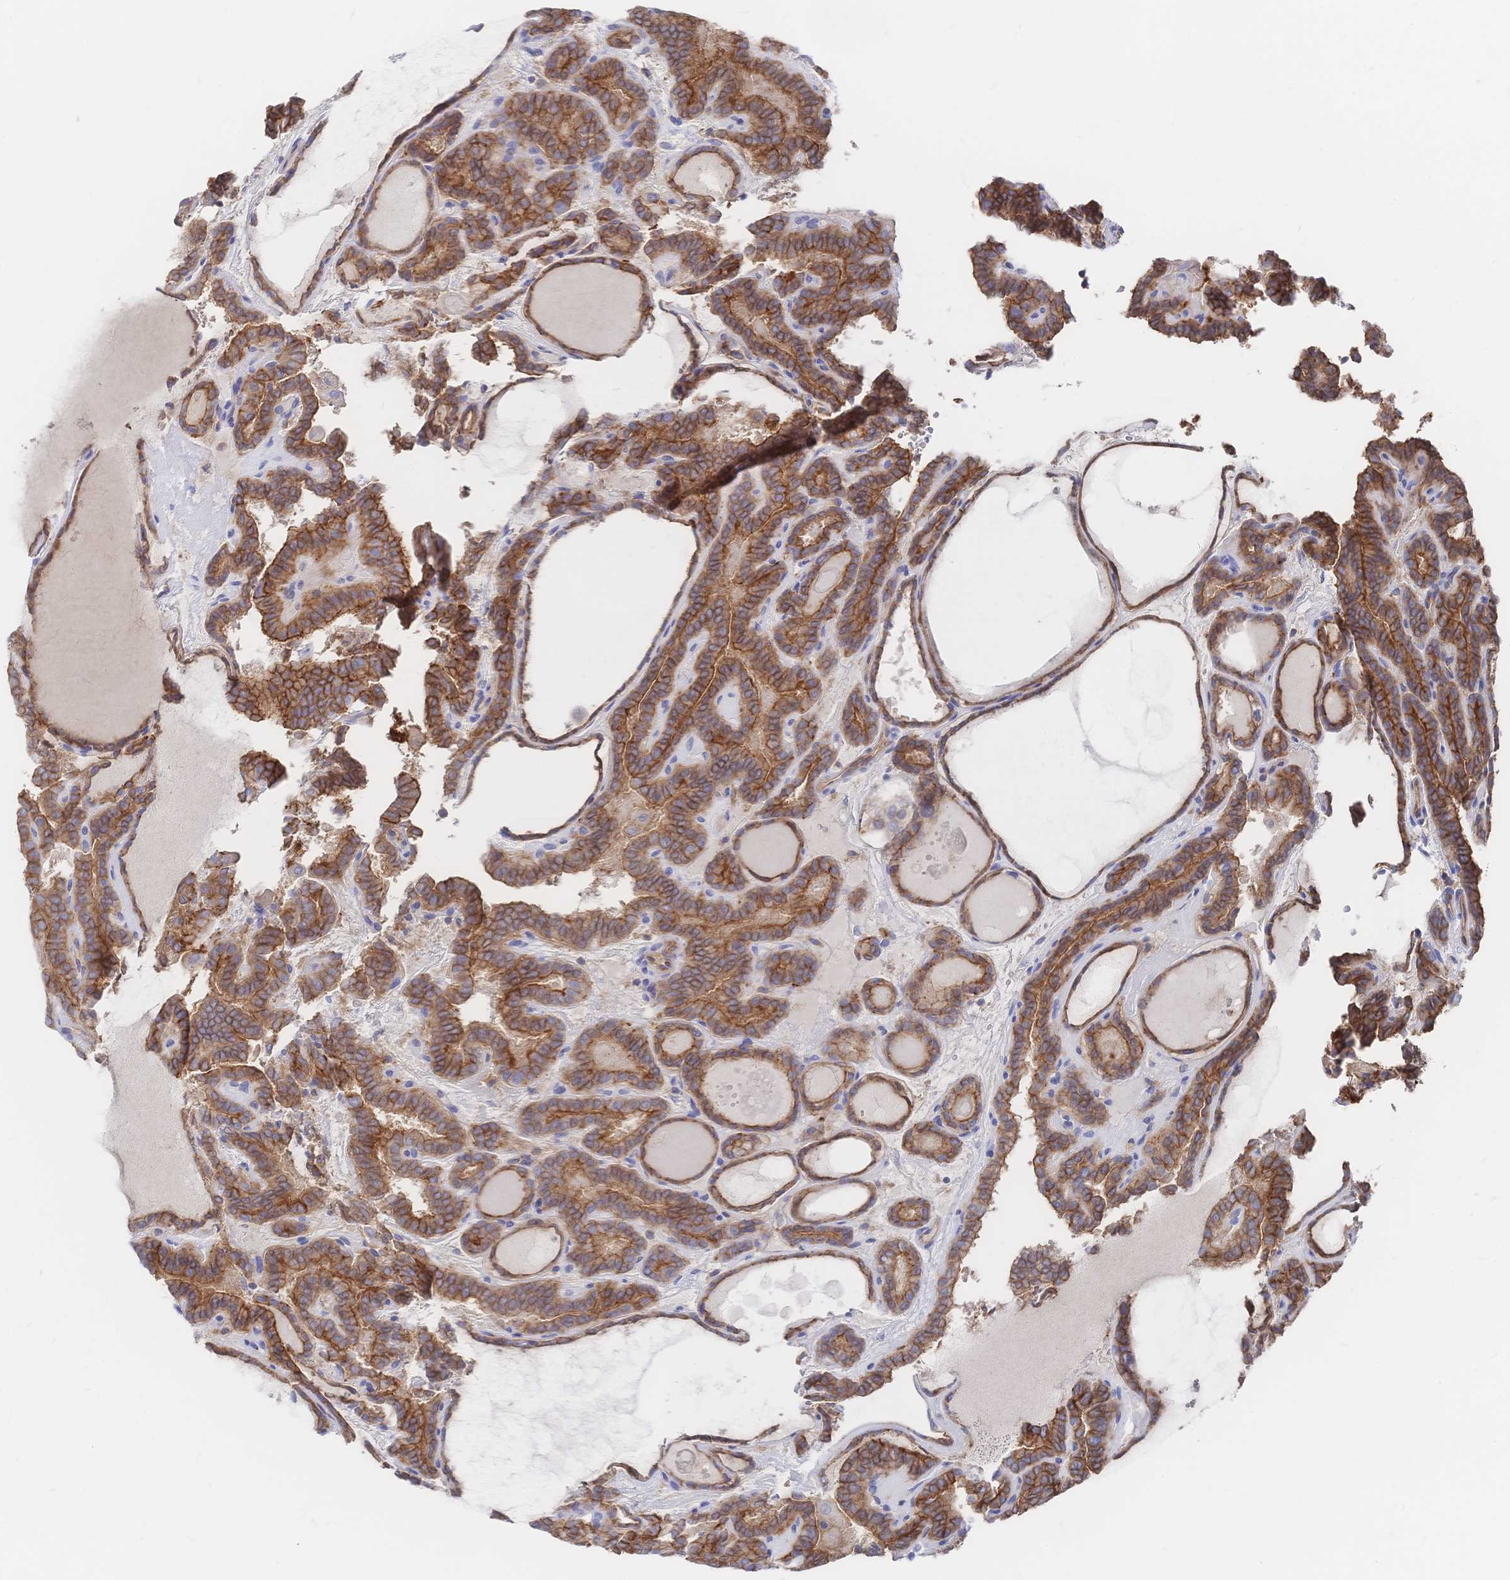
{"staining": {"intensity": "moderate", "quantity": ">75%", "location": "cytoplasmic/membranous"}, "tissue": "thyroid cancer", "cell_type": "Tumor cells", "image_type": "cancer", "snomed": [{"axis": "morphology", "description": "Papillary adenocarcinoma, NOS"}, {"axis": "topography", "description": "Thyroid gland"}], "caption": "DAB immunohistochemical staining of thyroid papillary adenocarcinoma reveals moderate cytoplasmic/membranous protein staining in about >75% of tumor cells.", "gene": "F11R", "patient": {"sex": "female", "age": 46}}